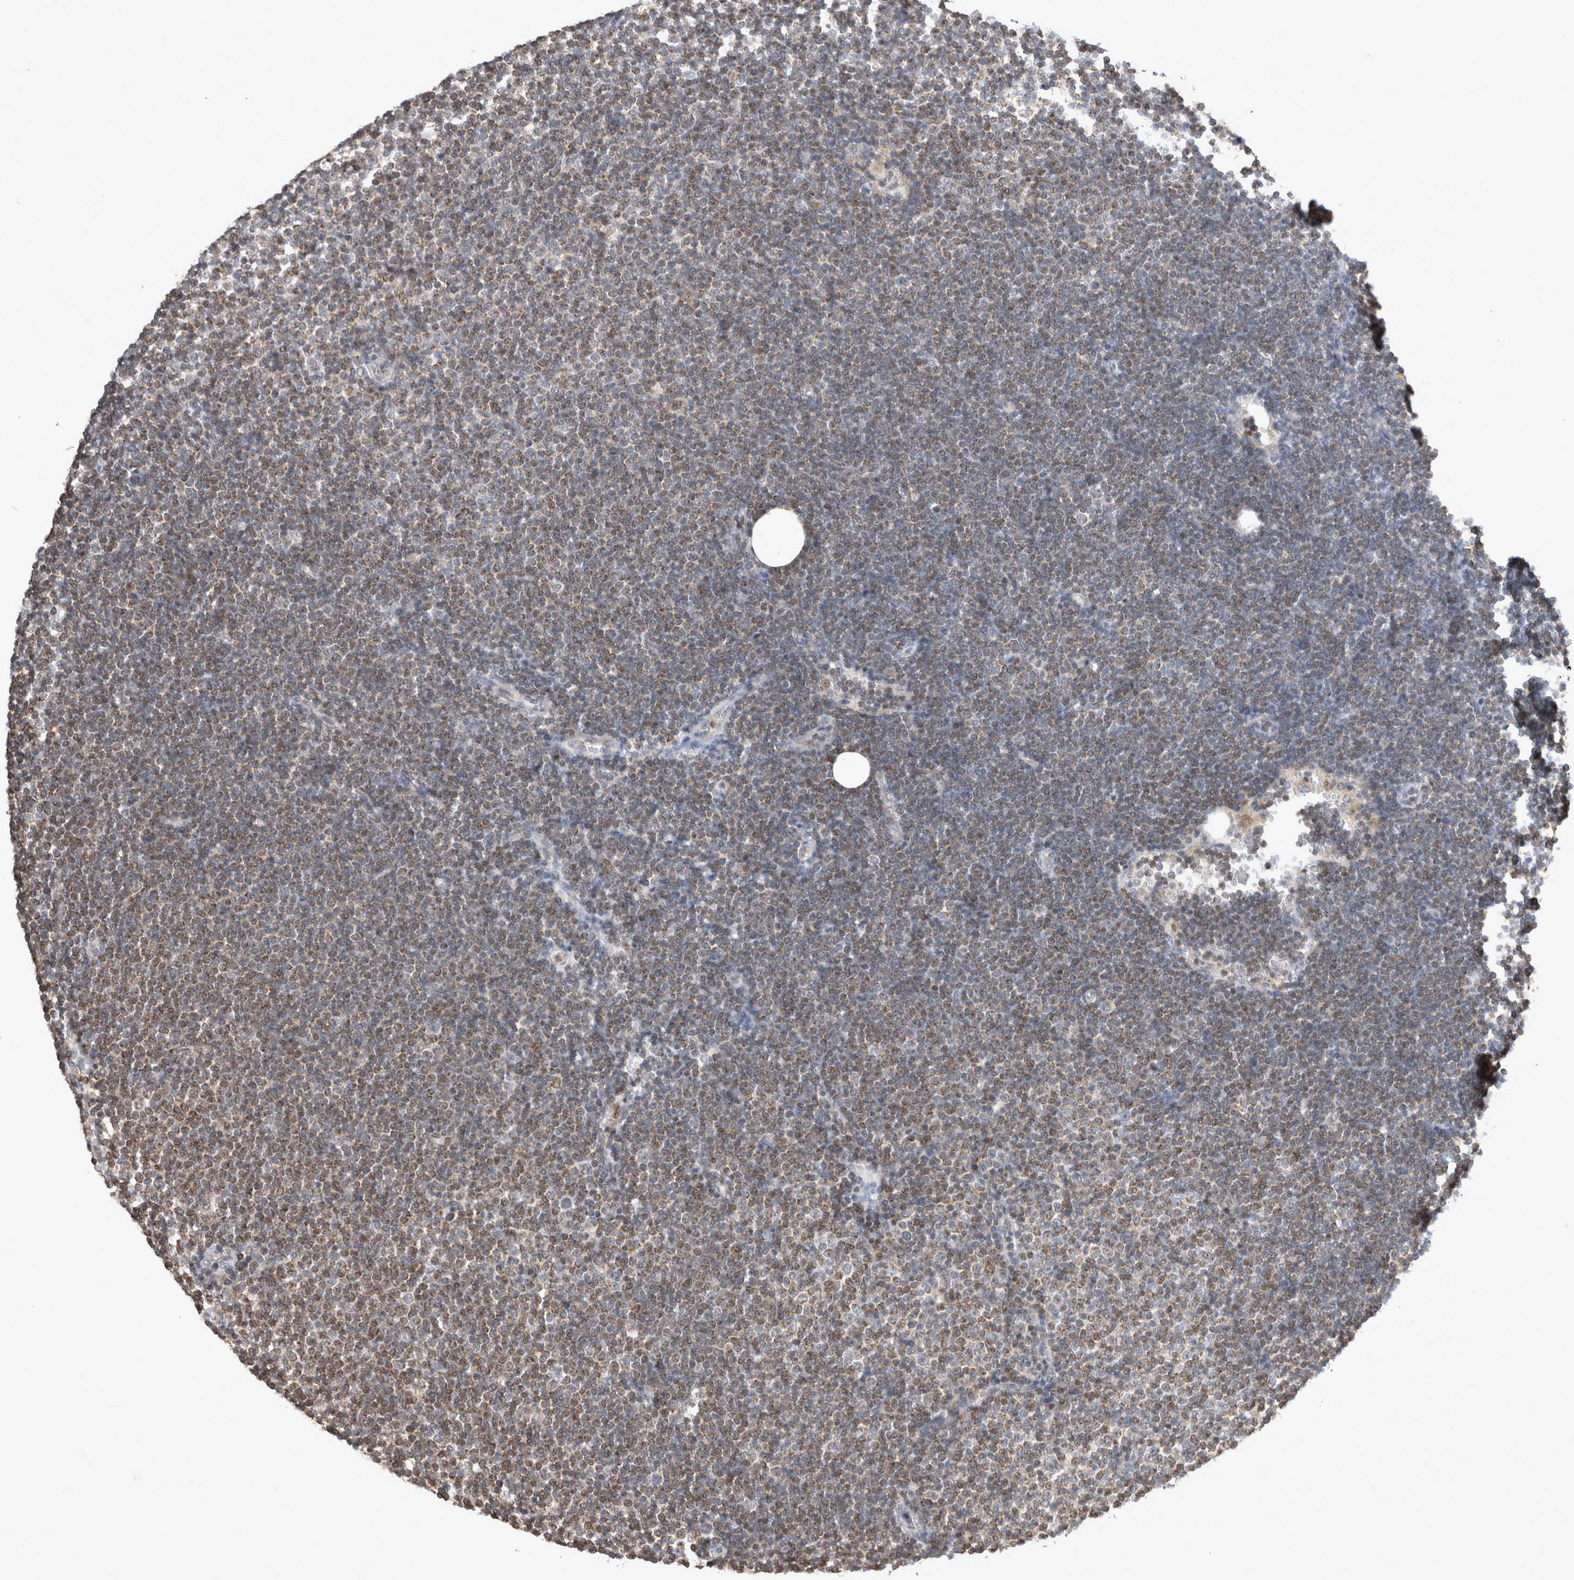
{"staining": {"intensity": "moderate", "quantity": ">75%", "location": "cytoplasmic/membranous"}, "tissue": "lymphoma", "cell_type": "Tumor cells", "image_type": "cancer", "snomed": [{"axis": "morphology", "description": "Malignant lymphoma, non-Hodgkin's type, Low grade"}, {"axis": "topography", "description": "Lymph node"}], "caption": "Lymphoma stained with a protein marker shows moderate staining in tumor cells.", "gene": "AGMAT", "patient": {"sex": "female", "age": 53}}